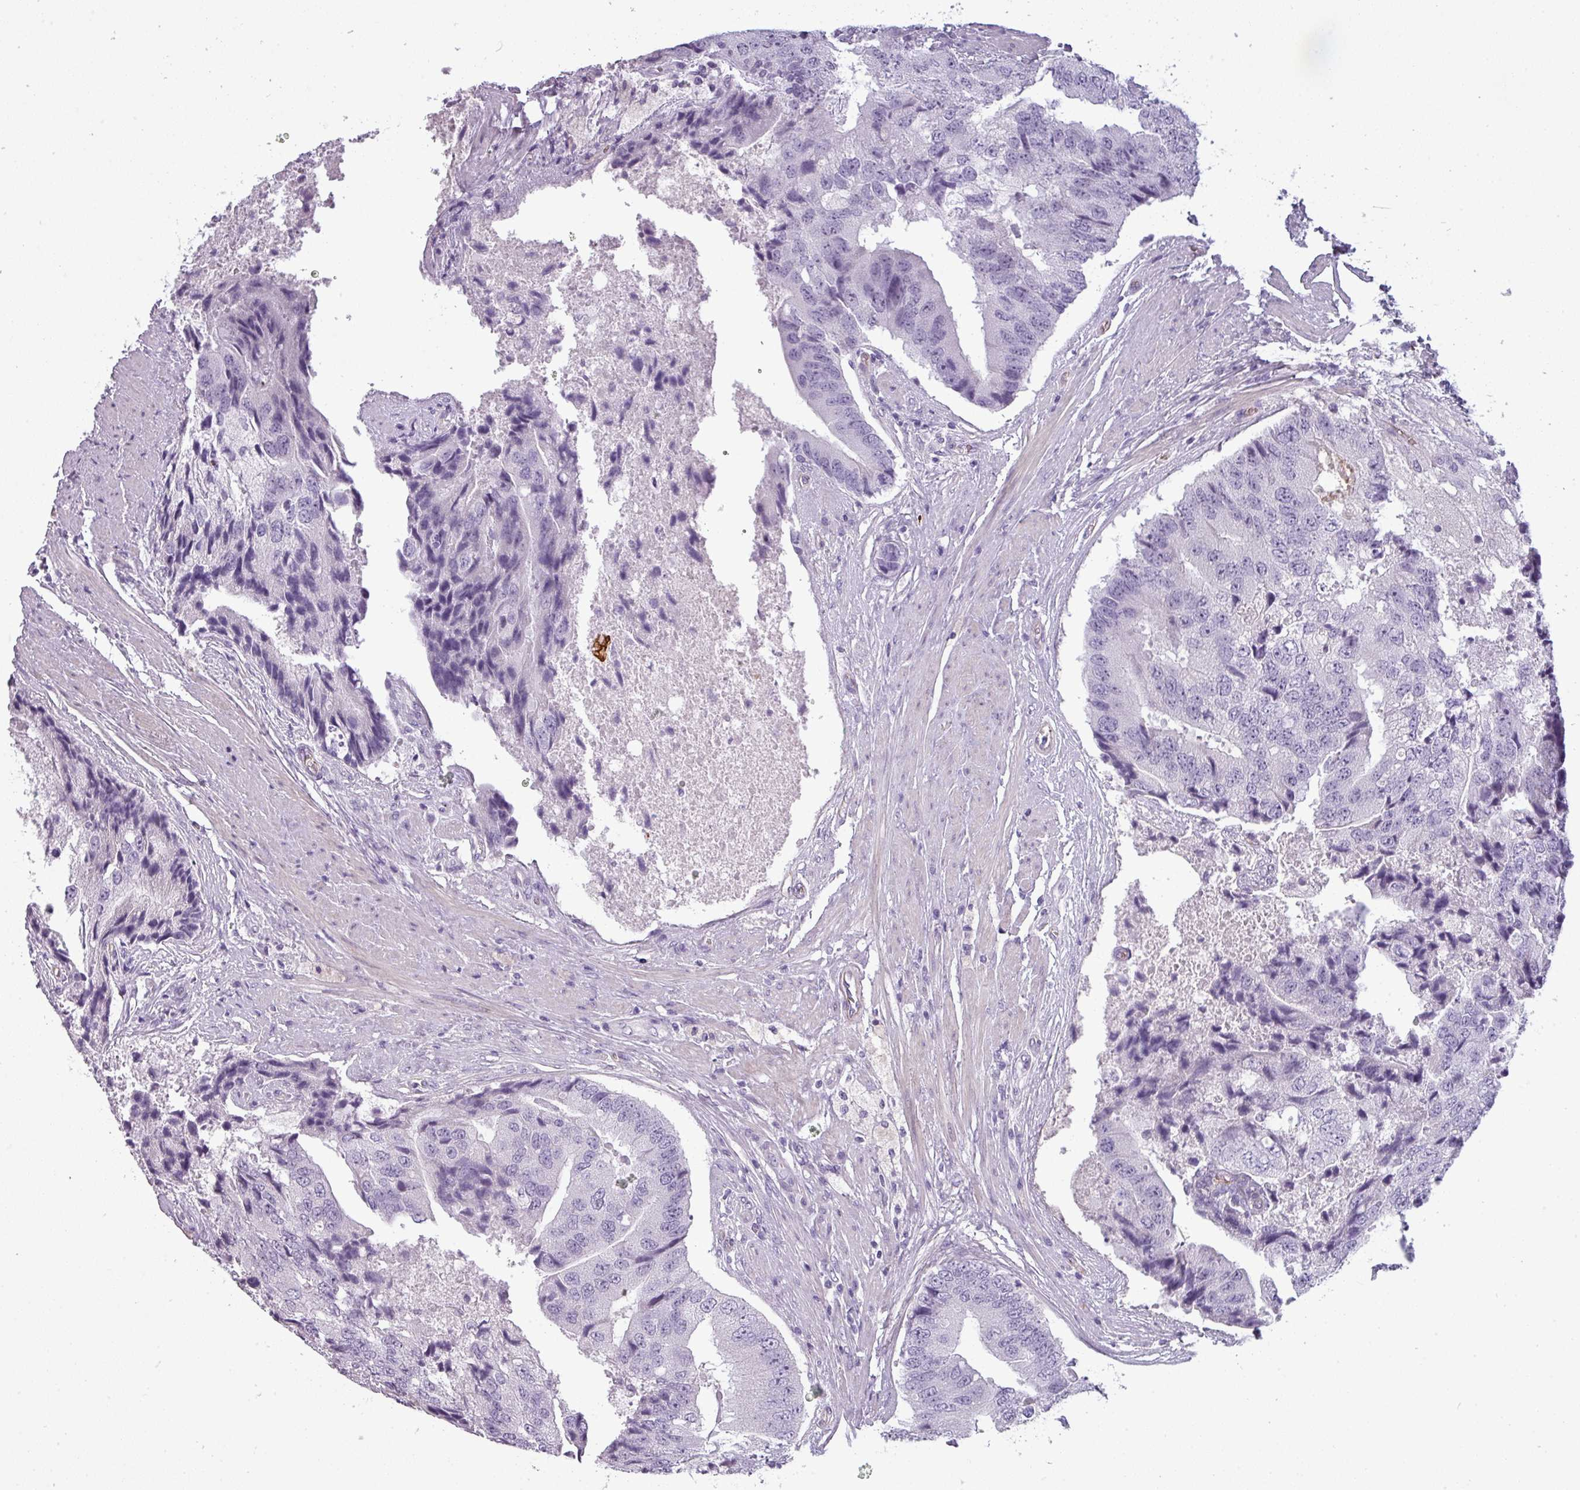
{"staining": {"intensity": "negative", "quantity": "none", "location": "none"}, "tissue": "prostate cancer", "cell_type": "Tumor cells", "image_type": "cancer", "snomed": [{"axis": "morphology", "description": "Adenocarcinoma, High grade"}, {"axis": "topography", "description": "Prostate"}], "caption": "IHC histopathology image of human prostate high-grade adenocarcinoma stained for a protein (brown), which demonstrates no positivity in tumor cells.", "gene": "AREL1", "patient": {"sex": "male", "age": 70}}